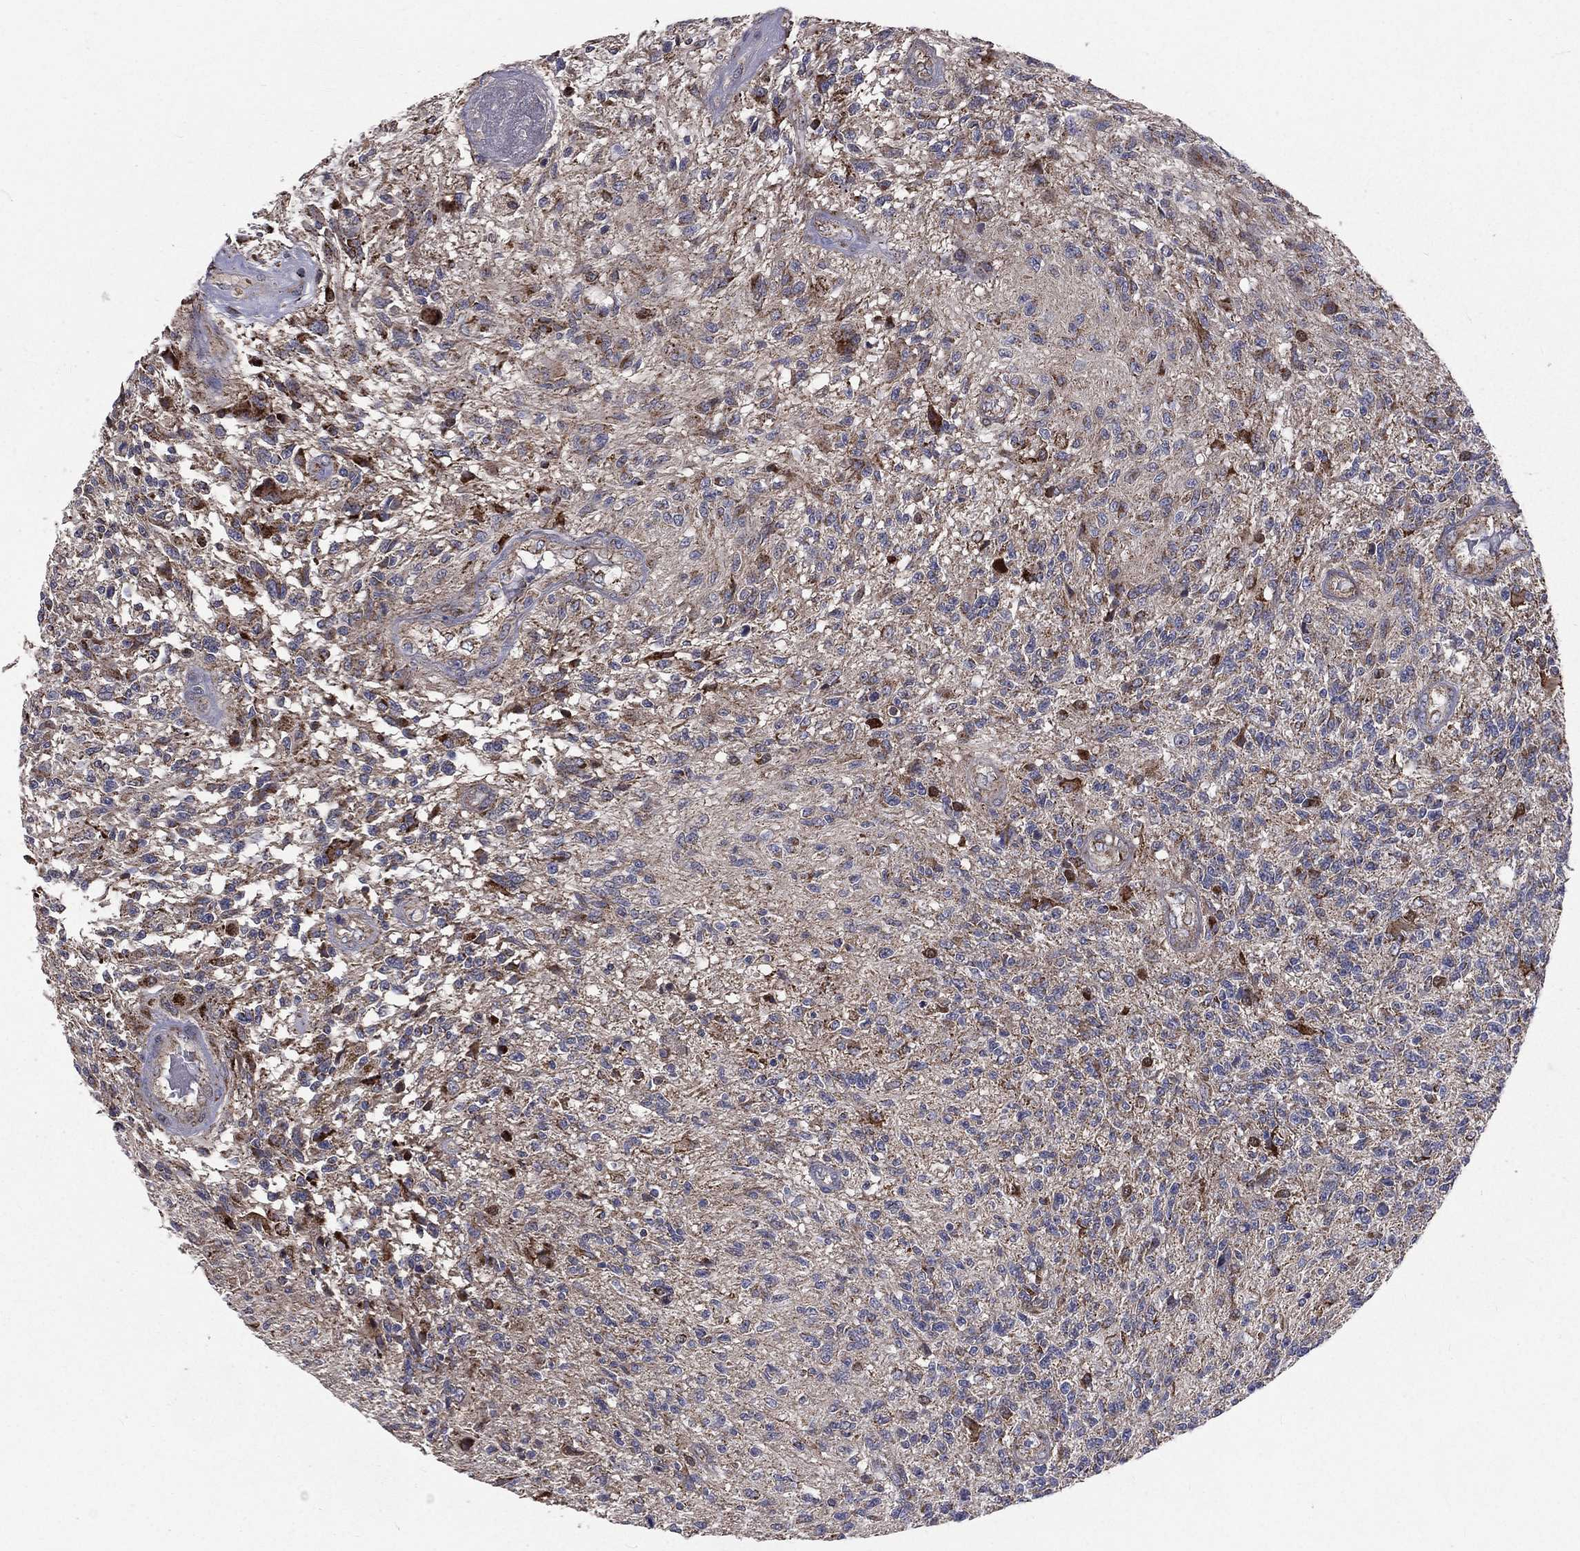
{"staining": {"intensity": "negative", "quantity": "none", "location": "none"}, "tissue": "glioma", "cell_type": "Tumor cells", "image_type": "cancer", "snomed": [{"axis": "morphology", "description": "Glioma, malignant, High grade"}, {"axis": "topography", "description": "Brain"}], "caption": "IHC histopathology image of neoplastic tissue: glioma stained with DAB (3,3'-diaminobenzidine) exhibits no significant protein expression in tumor cells.", "gene": "GPD1", "patient": {"sex": "male", "age": 56}}